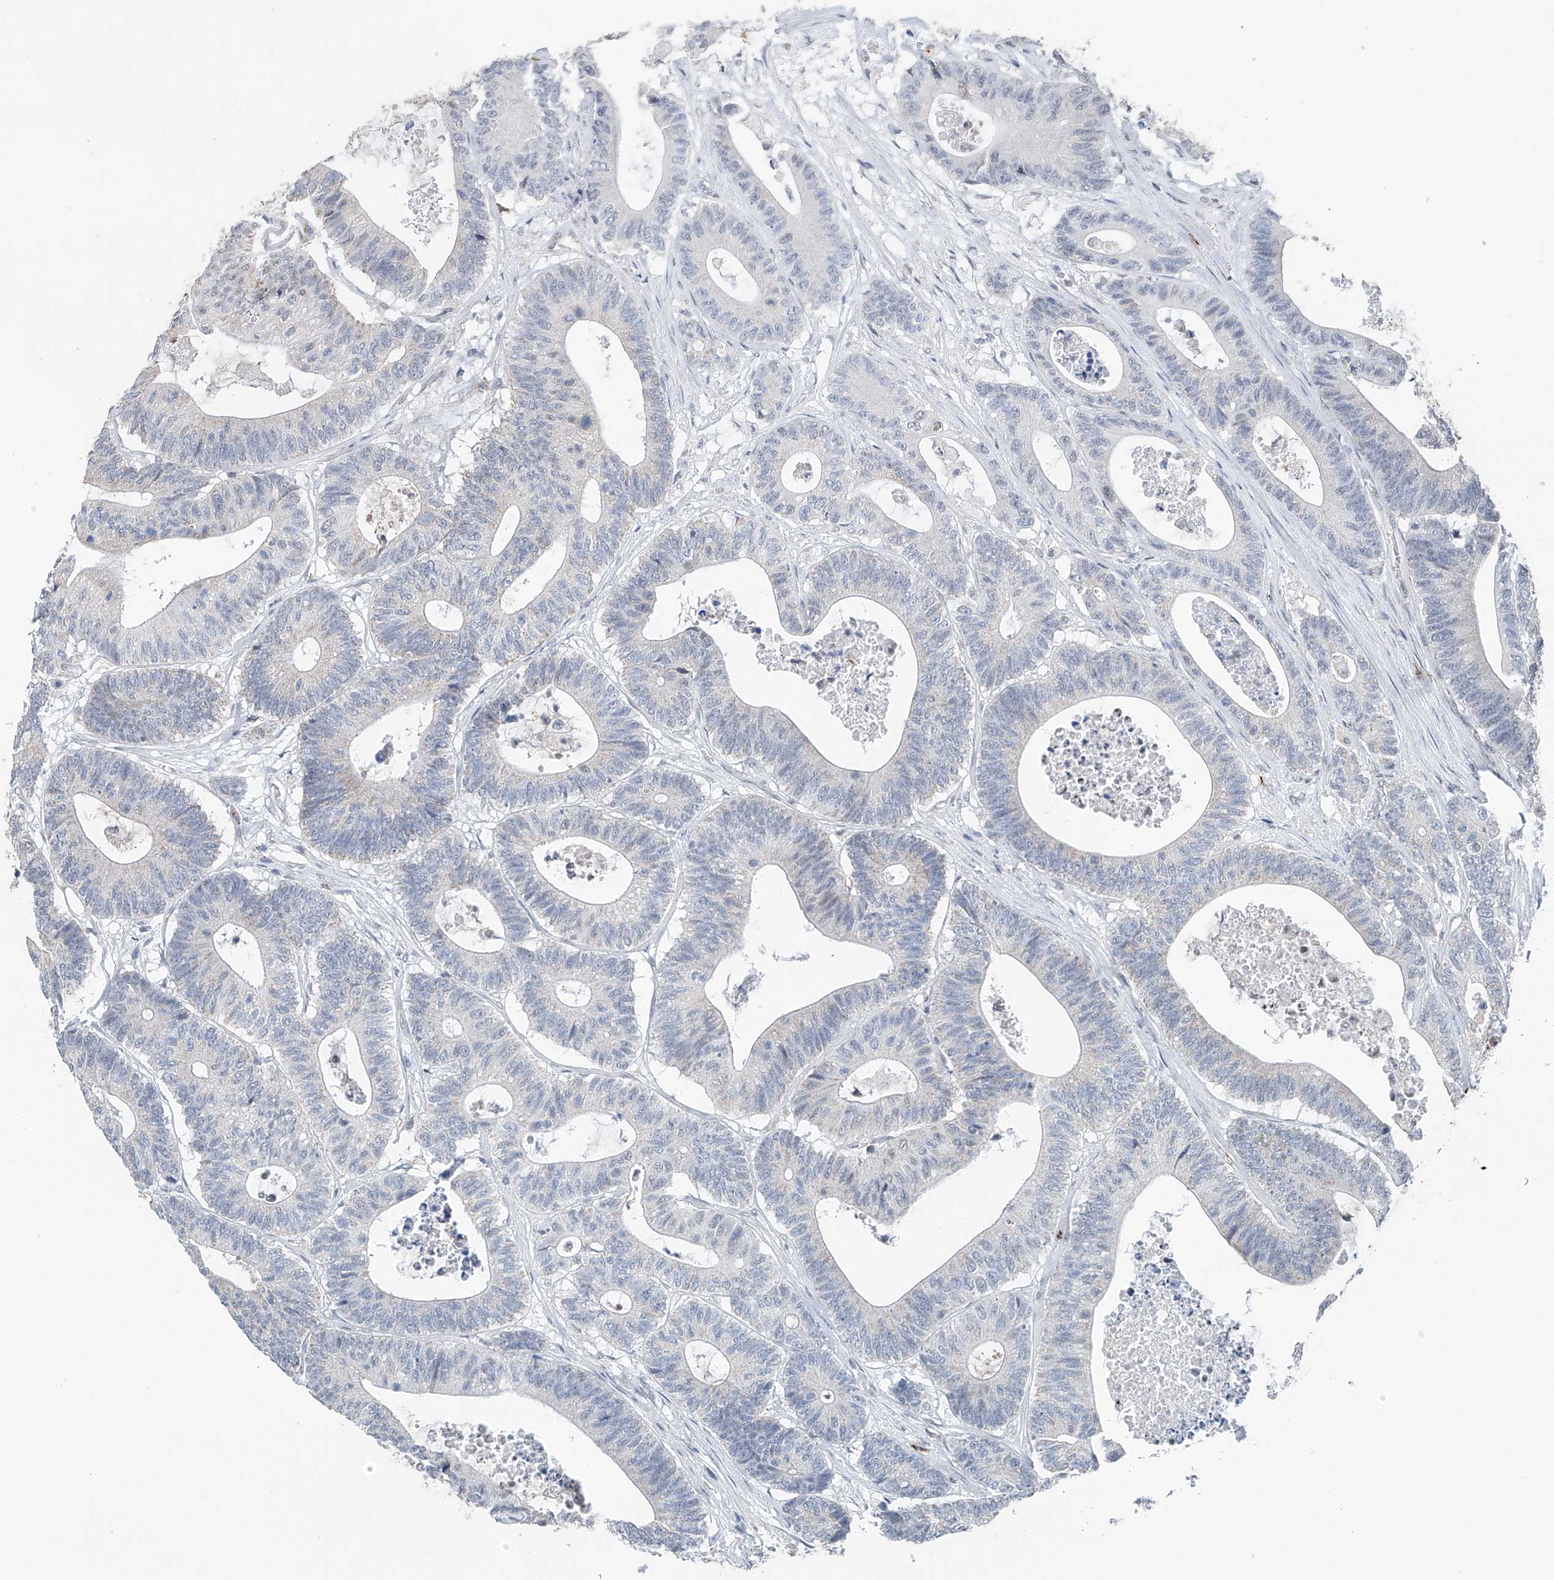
{"staining": {"intensity": "negative", "quantity": "none", "location": "none"}, "tissue": "colorectal cancer", "cell_type": "Tumor cells", "image_type": "cancer", "snomed": [{"axis": "morphology", "description": "Adenocarcinoma, NOS"}, {"axis": "topography", "description": "Colon"}], "caption": "Colorectal adenocarcinoma stained for a protein using immunohistochemistry (IHC) reveals no positivity tumor cells.", "gene": "KLF15", "patient": {"sex": "female", "age": 84}}